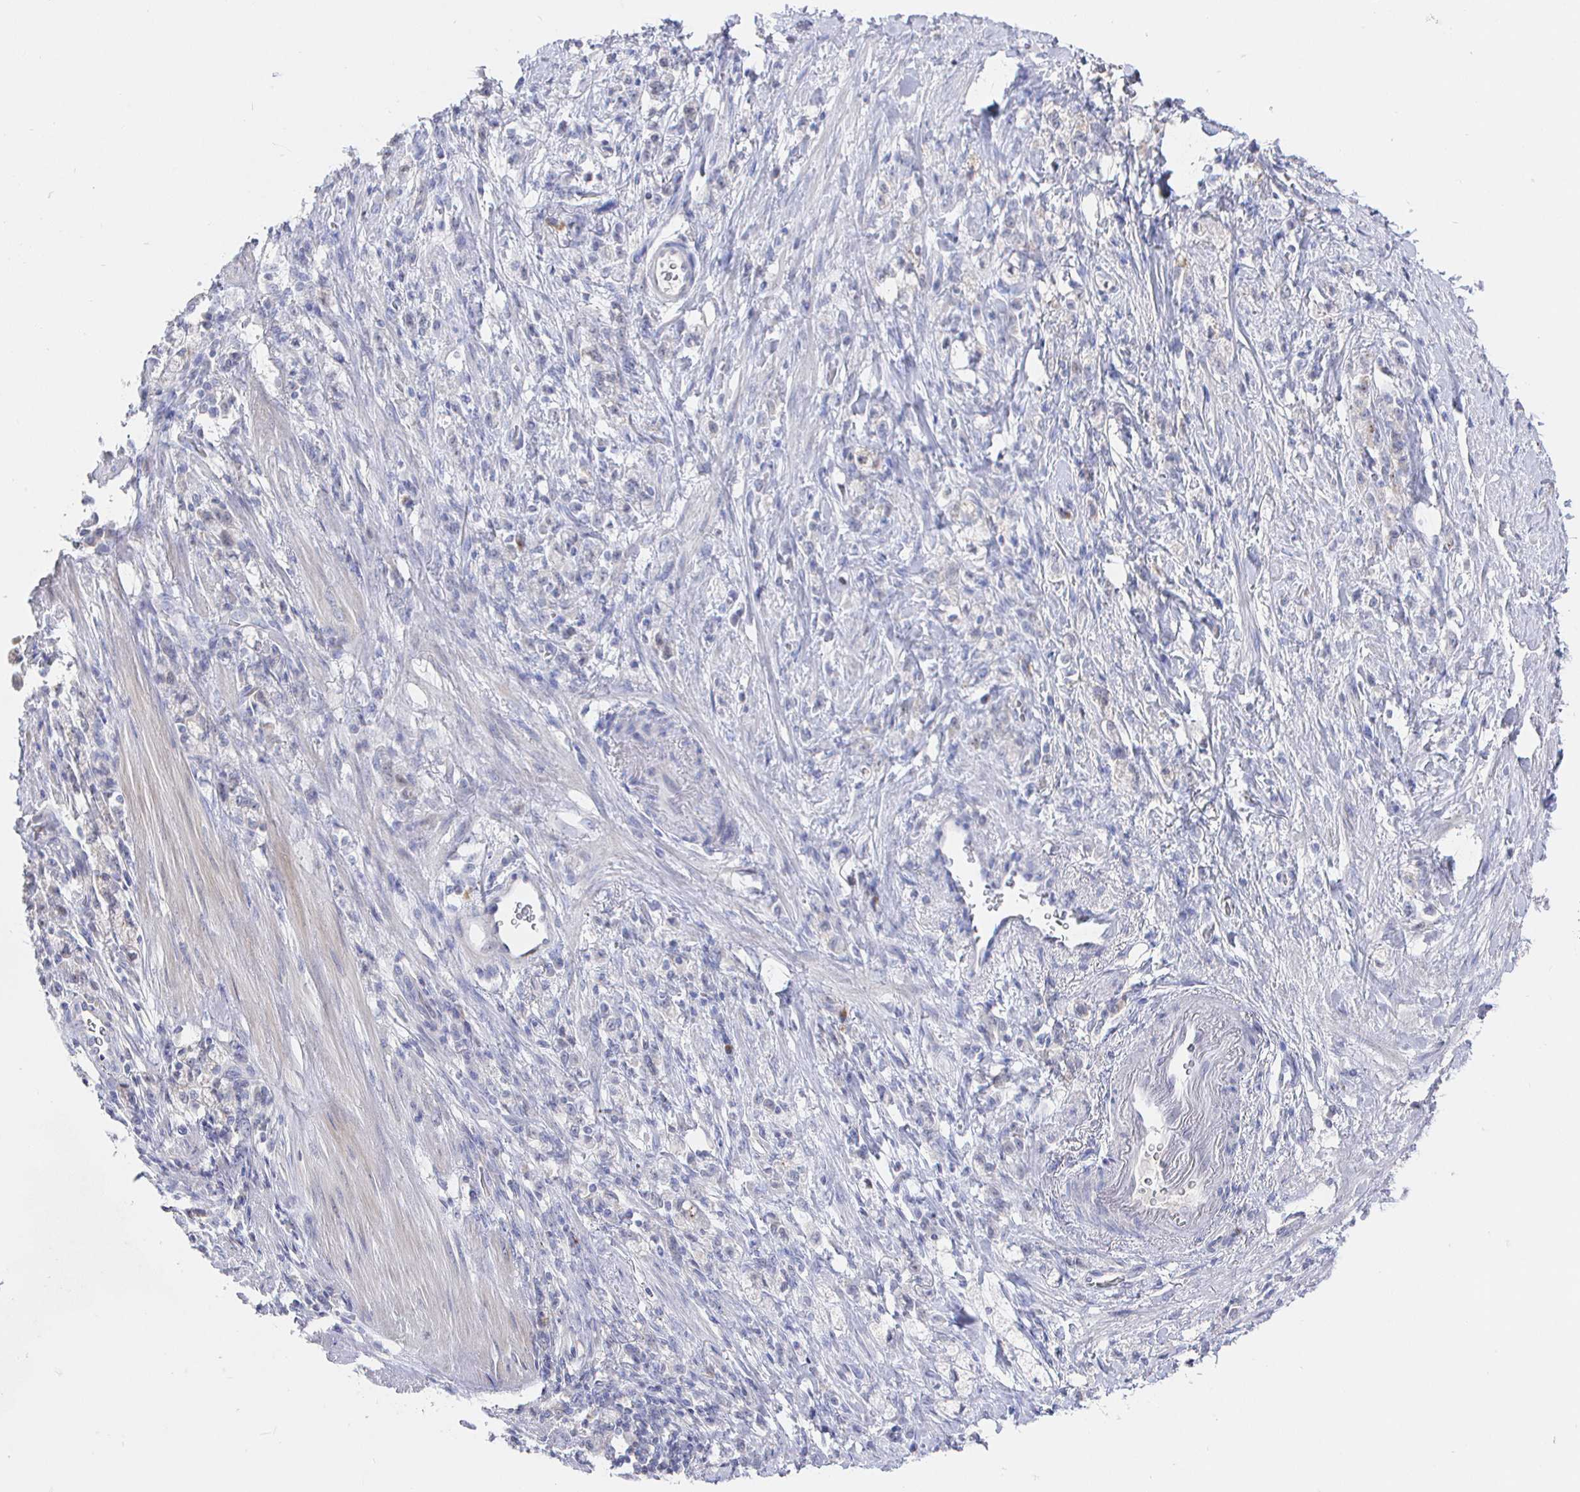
{"staining": {"intensity": "negative", "quantity": "none", "location": "none"}, "tissue": "stomach cancer", "cell_type": "Tumor cells", "image_type": "cancer", "snomed": [{"axis": "morphology", "description": "Adenocarcinoma, NOS"}, {"axis": "topography", "description": "Stomach"}], "caption": "The IHC image has no significant staining in tumor cells of stomach cancer tissue.", "gene": "LRRC23", "patient": {"sex": "male", "age": 77}}